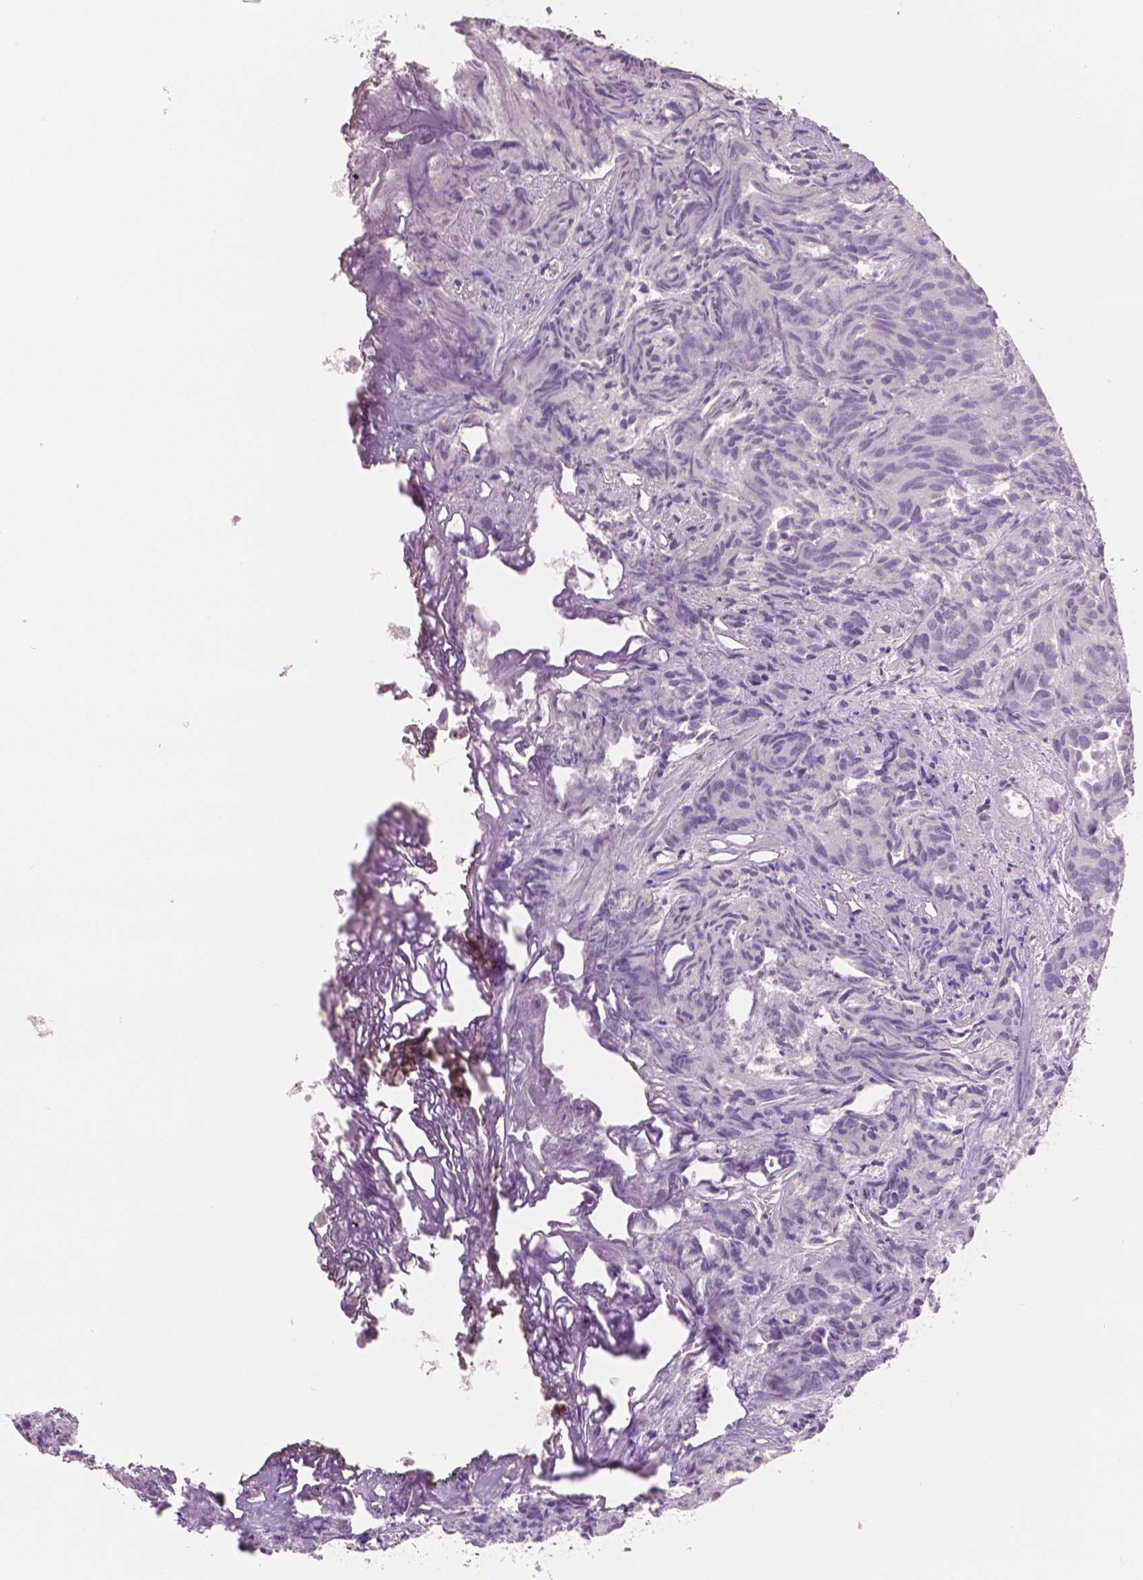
{"staining": {"intensity": "negative", "quantity": "none", "location": "none"}, "tissue": "prostate cancer", "cell_type": "Tumor cells", "image_type": "cancer", "snomed": [{"axis": "morphology", "description": "Adenocarcinoma, High grade"}, {"axis": "topography", "description": "Prostate"}], "caption": "A high-resolution image shows immunohistochemistry (IHC) staining of prostate cancer (high-grade adenocarcinoma), which reveals no significant positivity in tumor cells.", "gene": "NECAB2", "patient": {"sex": "male", "age": 58}}